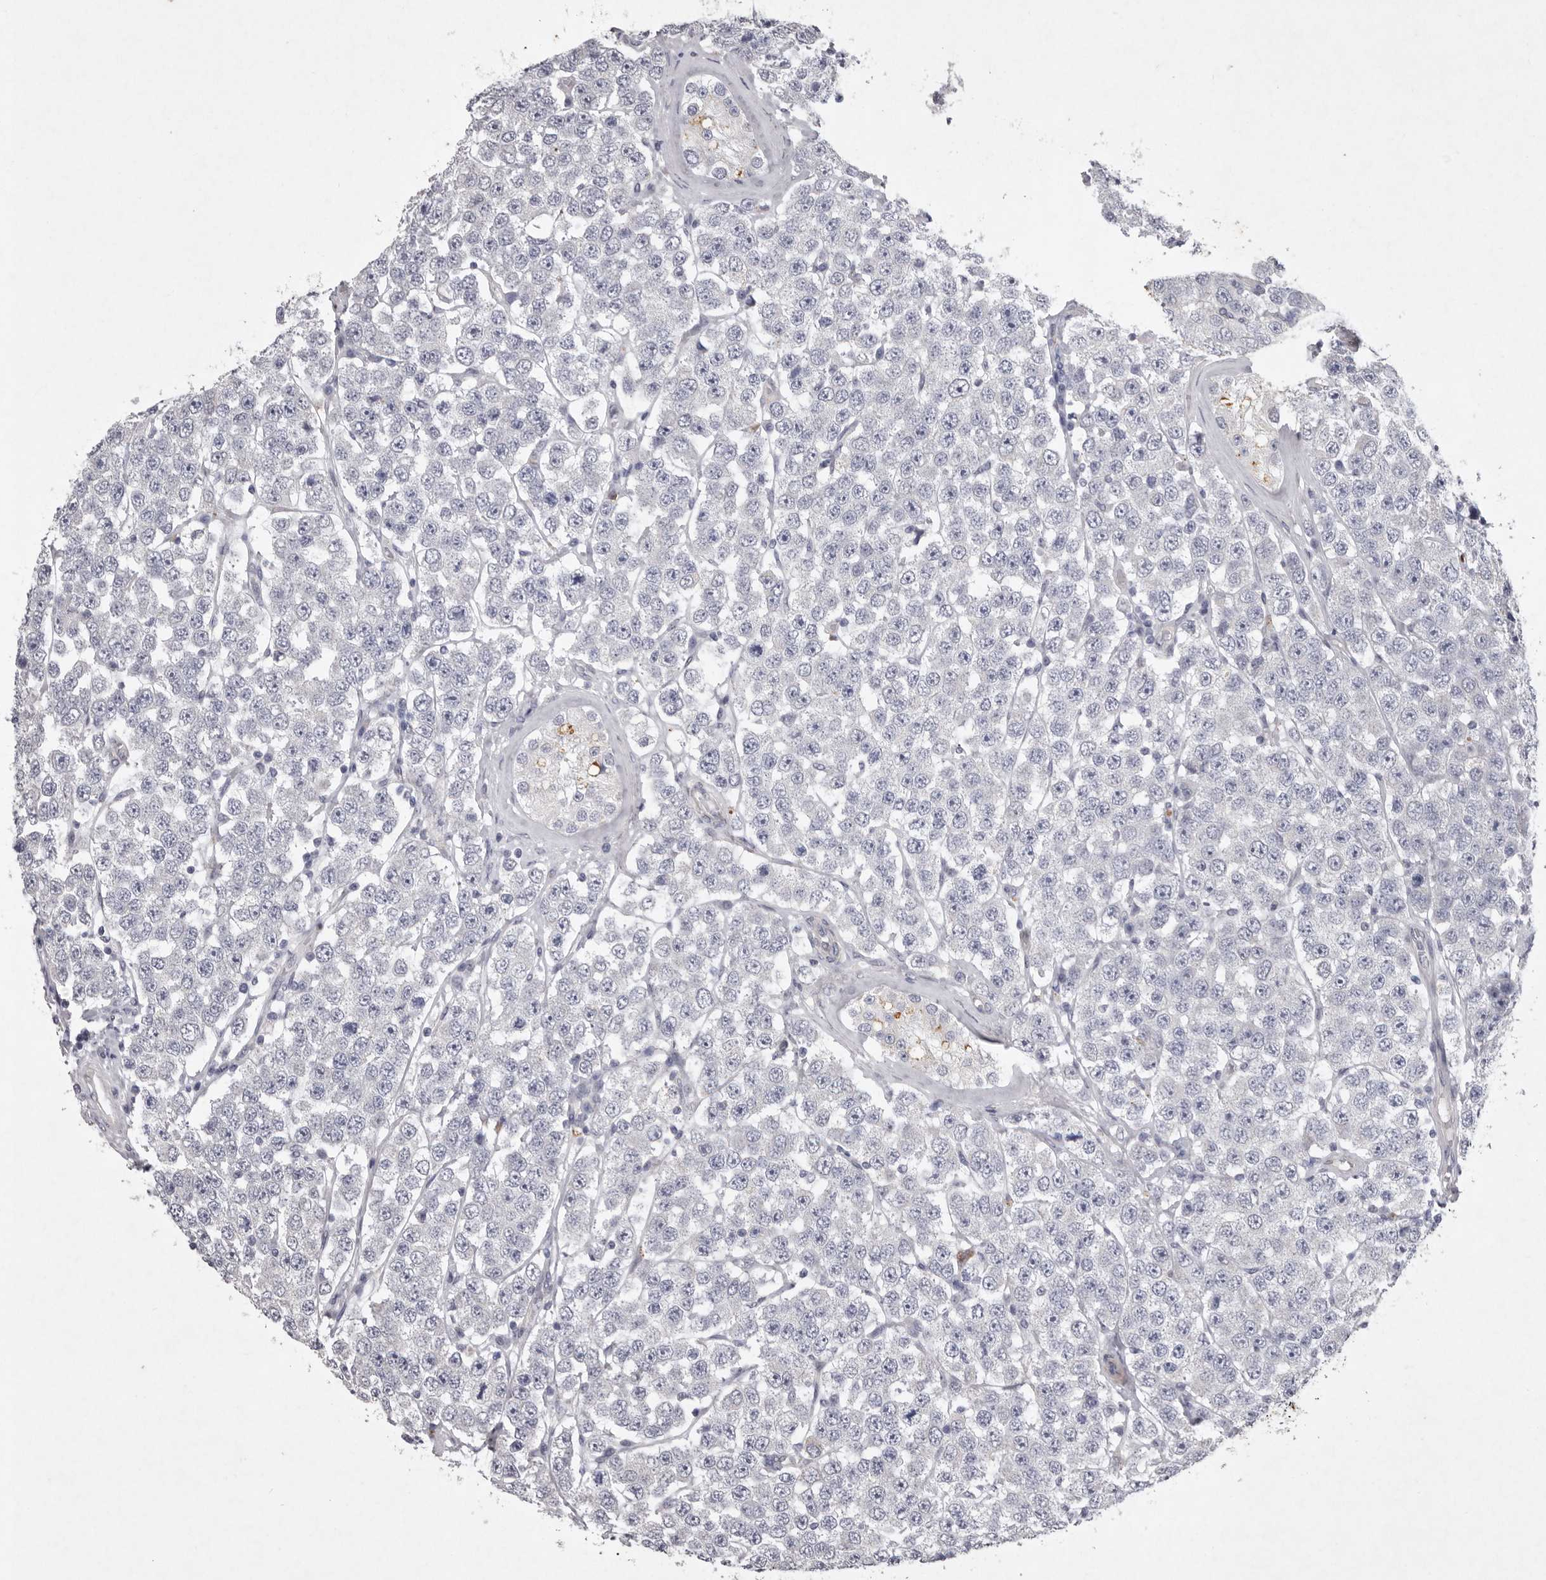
{"staining": {"intensity": "negative", "quantity": "none", "location": "none"}, "tissue": "testis cancer", "cell_type": "Tumor cells", "image_type": "cancer", "snomed": [{"axis": "morphology", "description": "Seminoma, NOS"}, {"axis": "topography", "description": "Testis"}], "caption": "A micrograph of testis cancer (seminoma) stained for a protein reveals no brown staining in tumor cells.", "gene": "NKAIN4", "patient": {"sex": "male", "age": 28}}